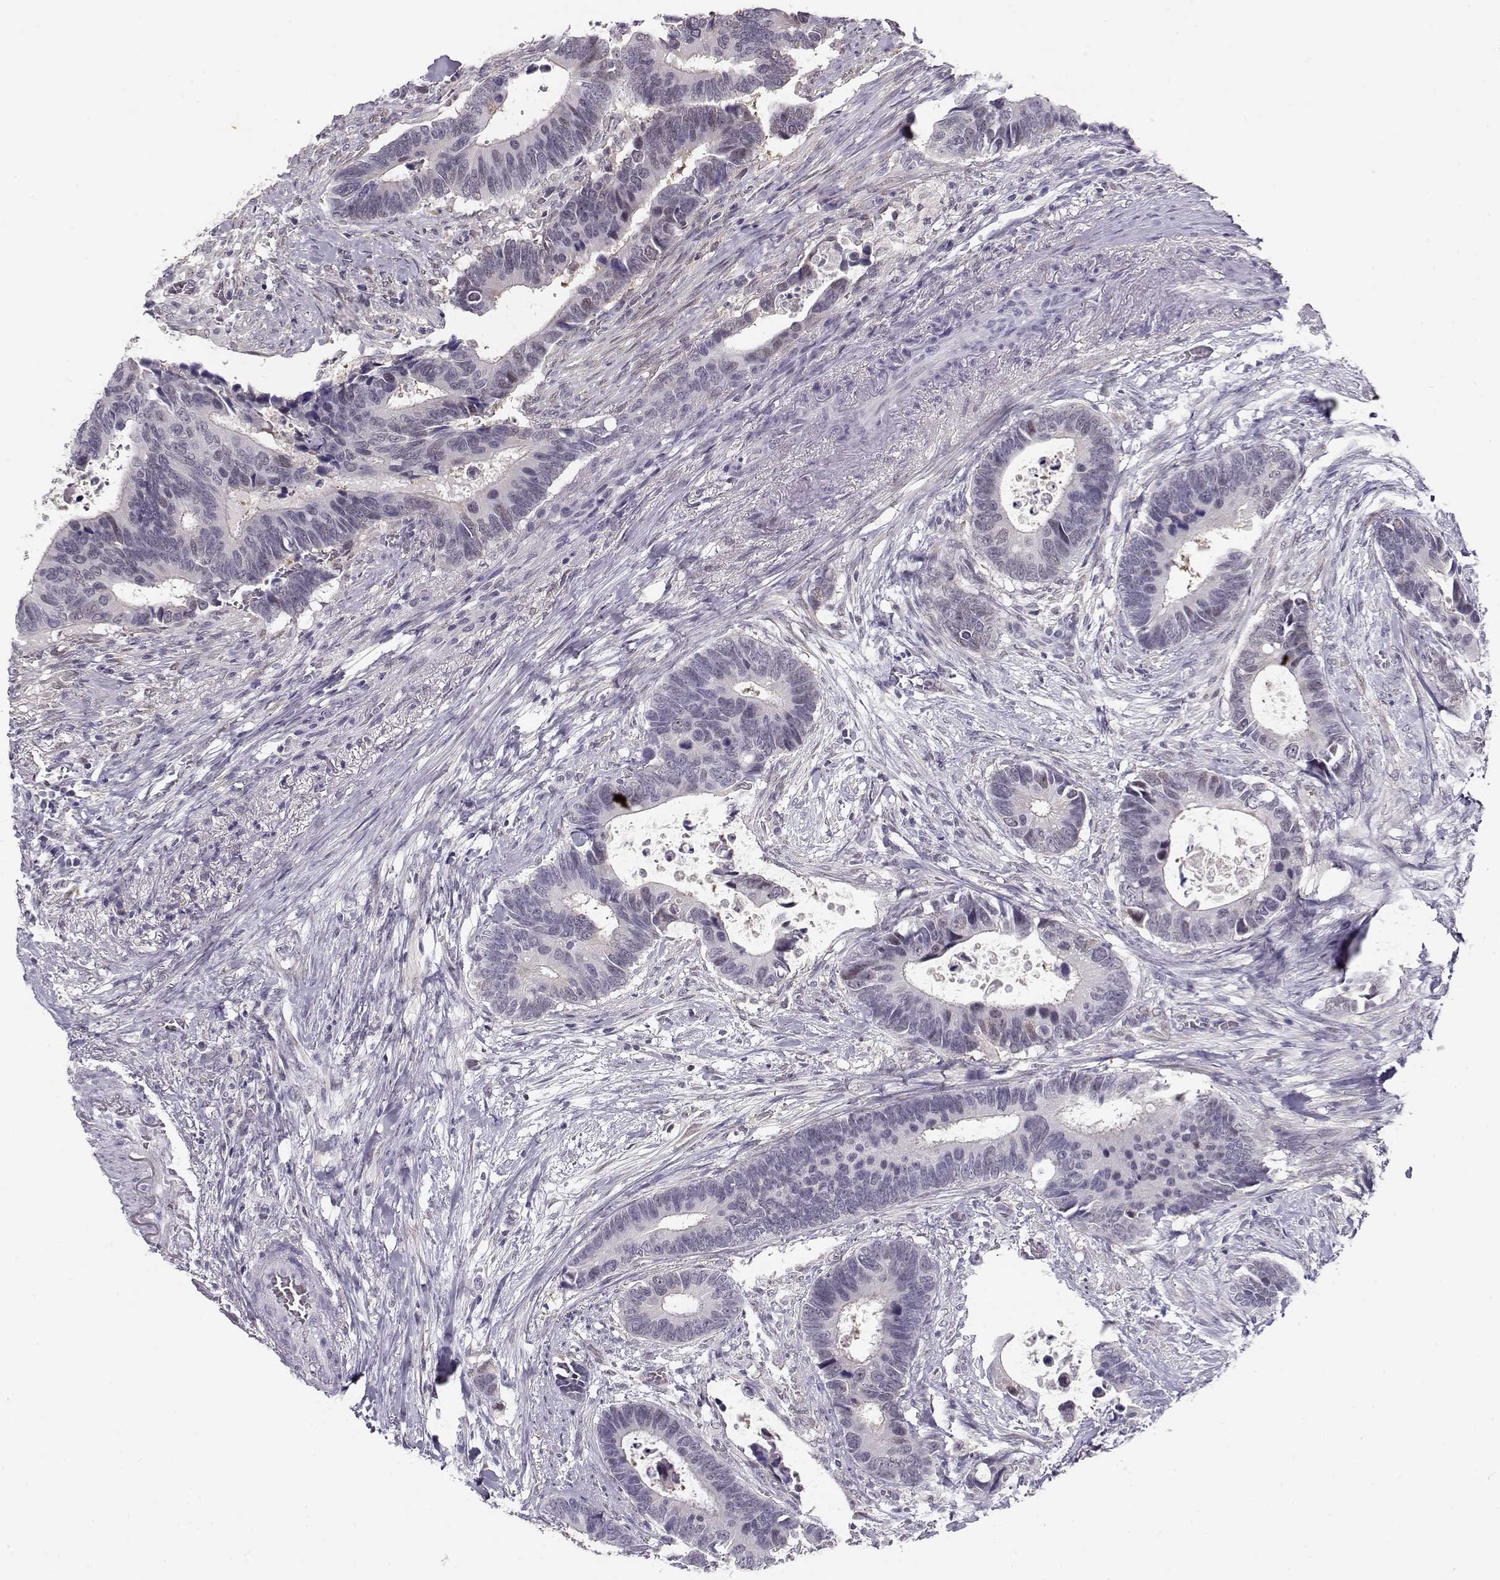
{"staining": {"intensity": "negative", "quantity": "none", "location": "none"}, "tissue": "colorectal cancer", "cell_type": "Tumor cells", "image_type": "cancer", "snomed": [{"axis": "morphology", "description": "Adenocarcinoma, NOS"}, {"axis": "topography", "description": "Colon"}], "caption": "This is an immunohistochemistry micrograph of human colorectal cancer. There is no staining in tumor cells.", "gene": "TEPP", "patient": {"sex": "male", "age": 49}}